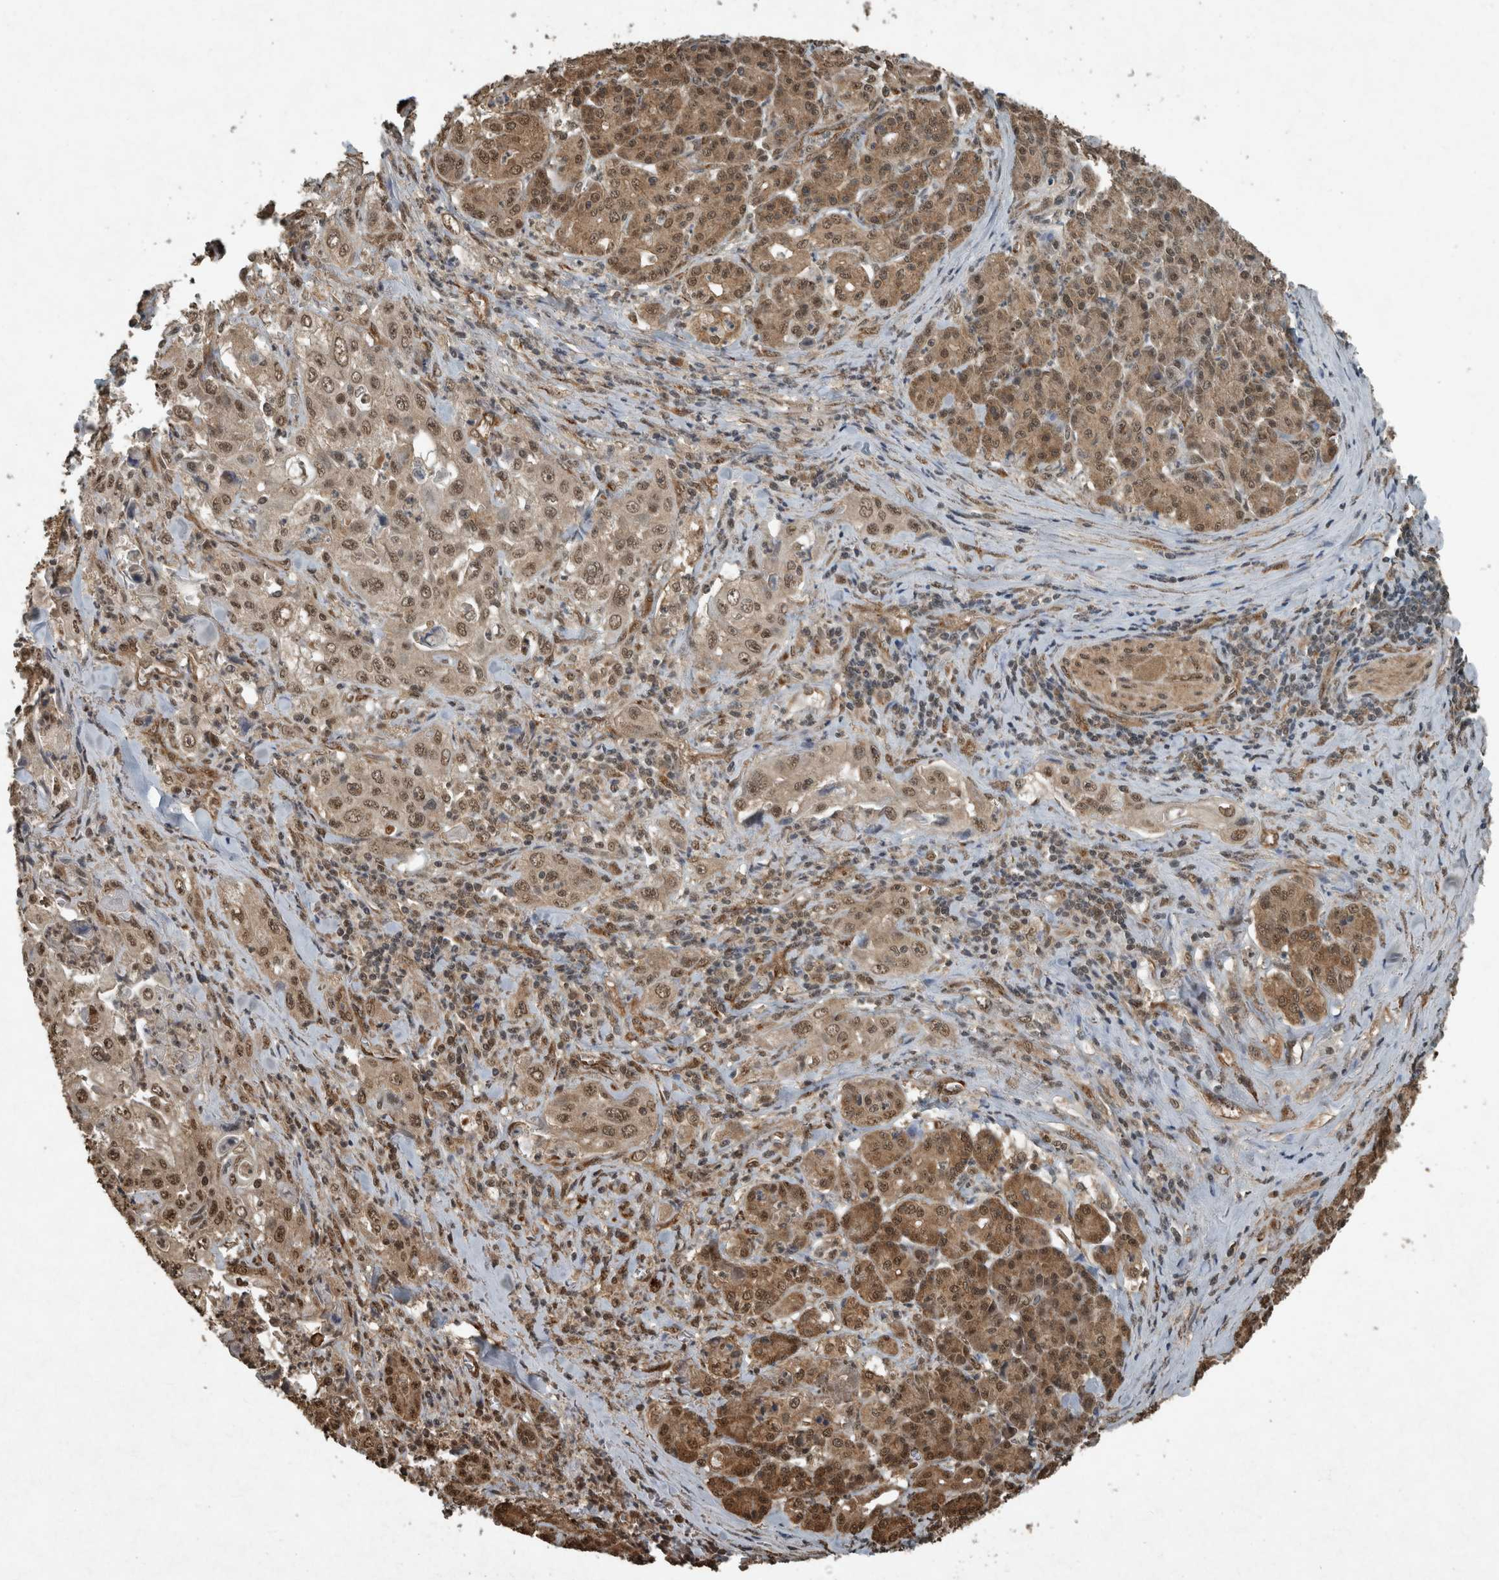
{"staining": {"intensity": "moderate", "quantity": ">75%", "location": "cytoplasmic/membranous,nuclear"}, "tissue": "pancreatic cancer", "cell_type": "Tumor cells", "image_type": "cancer", "snomed": [{"axis": "morphology", "description": "Adenocarcinoma, NOS"}, {"axis": "topography", "description": "Pancreas"}], "caption": "High-magnification brightfield microscopy of pancreatic cancer (adenocarcinoma) stained with DAB (3,3'-diaminobenzidine) (brown) and counterstained with hematoxylin (blue). tumor cells exhibit moderate cytoplasmic/membranous and nuclear staining is appreciated in about>75% of cells.", "gene": "ARHGEF12", "patient": {"sex": "male", "age": 70}}